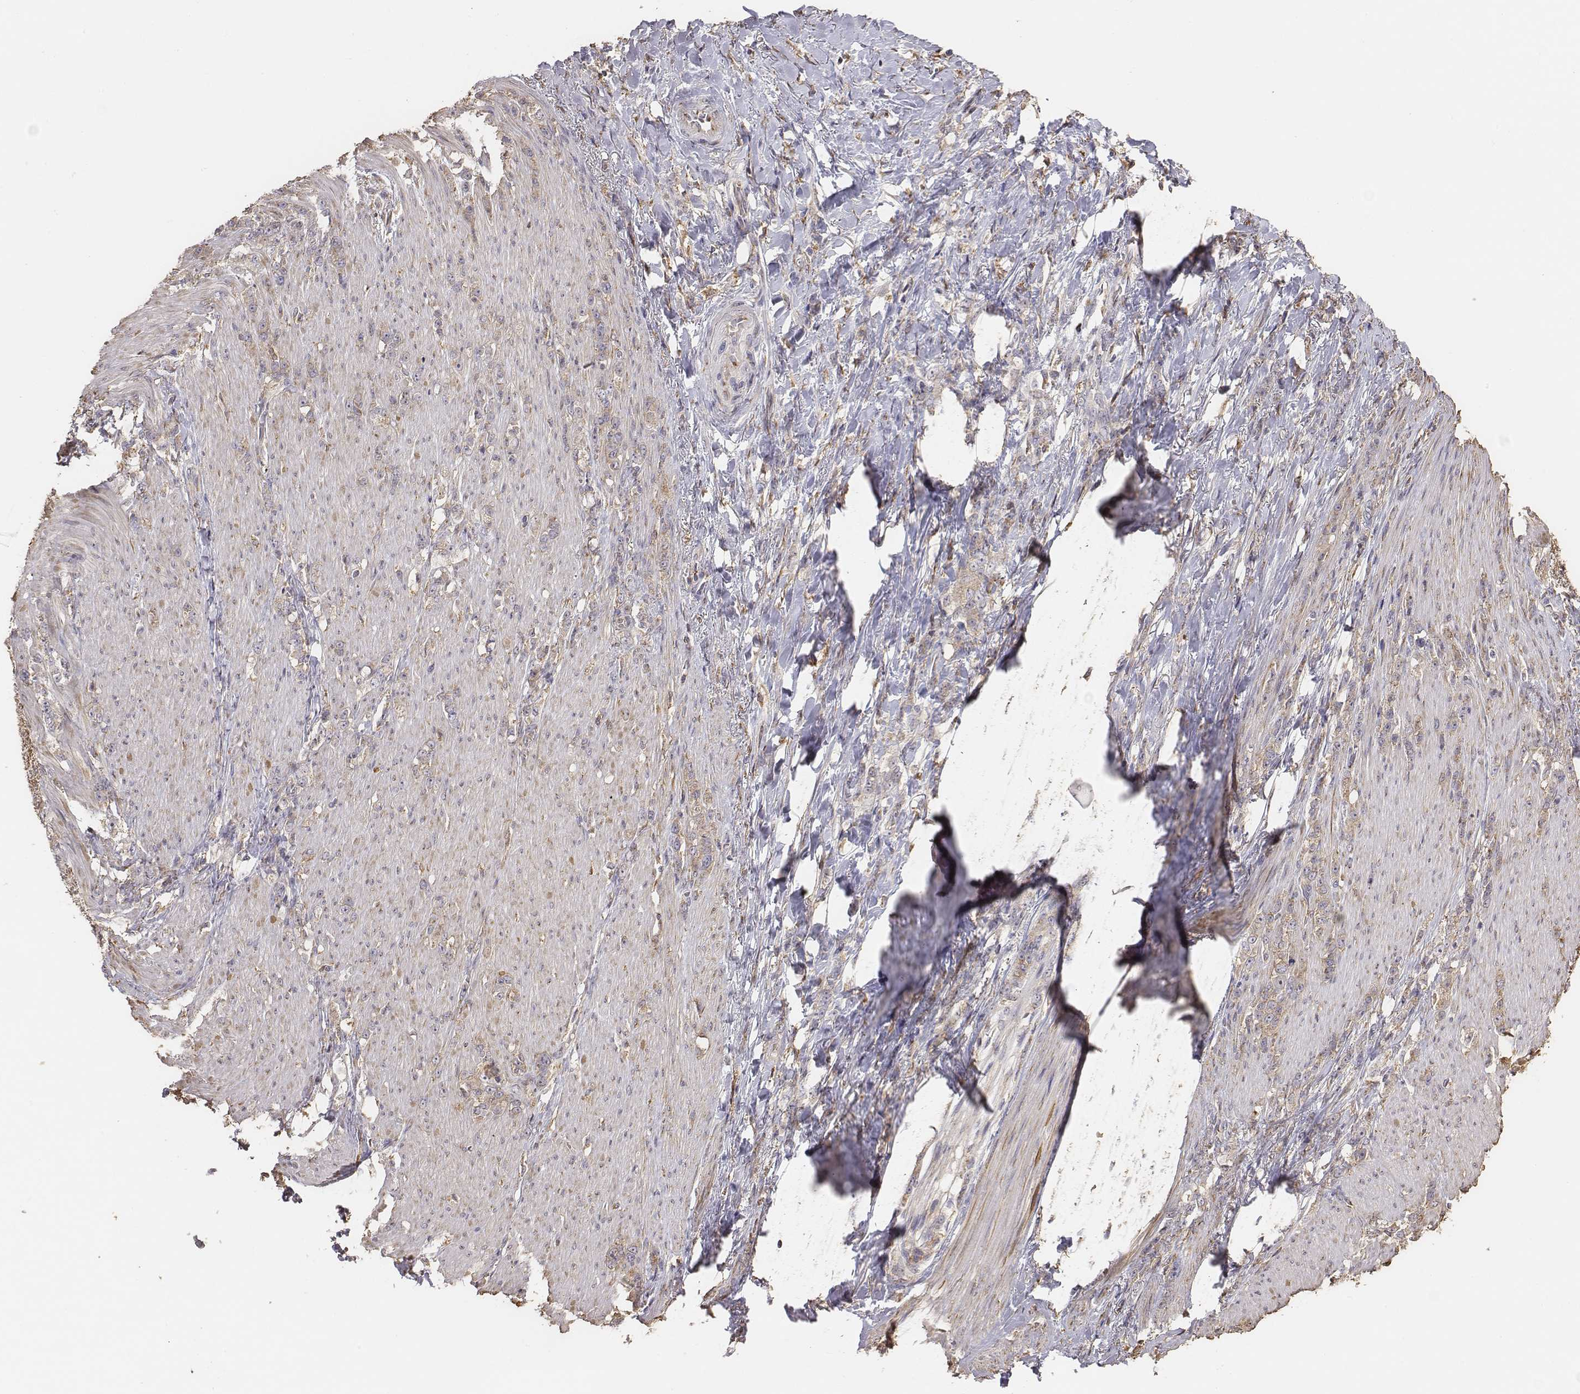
{"staining": {"intensity": "weak", "quantity": ">75%", "location": "cytoplasmic/membranous"}, "tissue": "stomach cancer", "cell_type": "Tumor cells", "image_type": "cancer", "snomed": [{"axis": "morphology", "description": "Adenocarcinoma, NOS"}, {"axis": "topography", "description": "Stomach, lower"}], "caption": "Immunohistochemical staining of stomach cancer (adenocarcinoma) shows weak cytoplasmic/membranous protein expression in approximately >75% of tumor cells.", "gene": "AP1B1", "patient": {"sex": "male", "age": 88}}